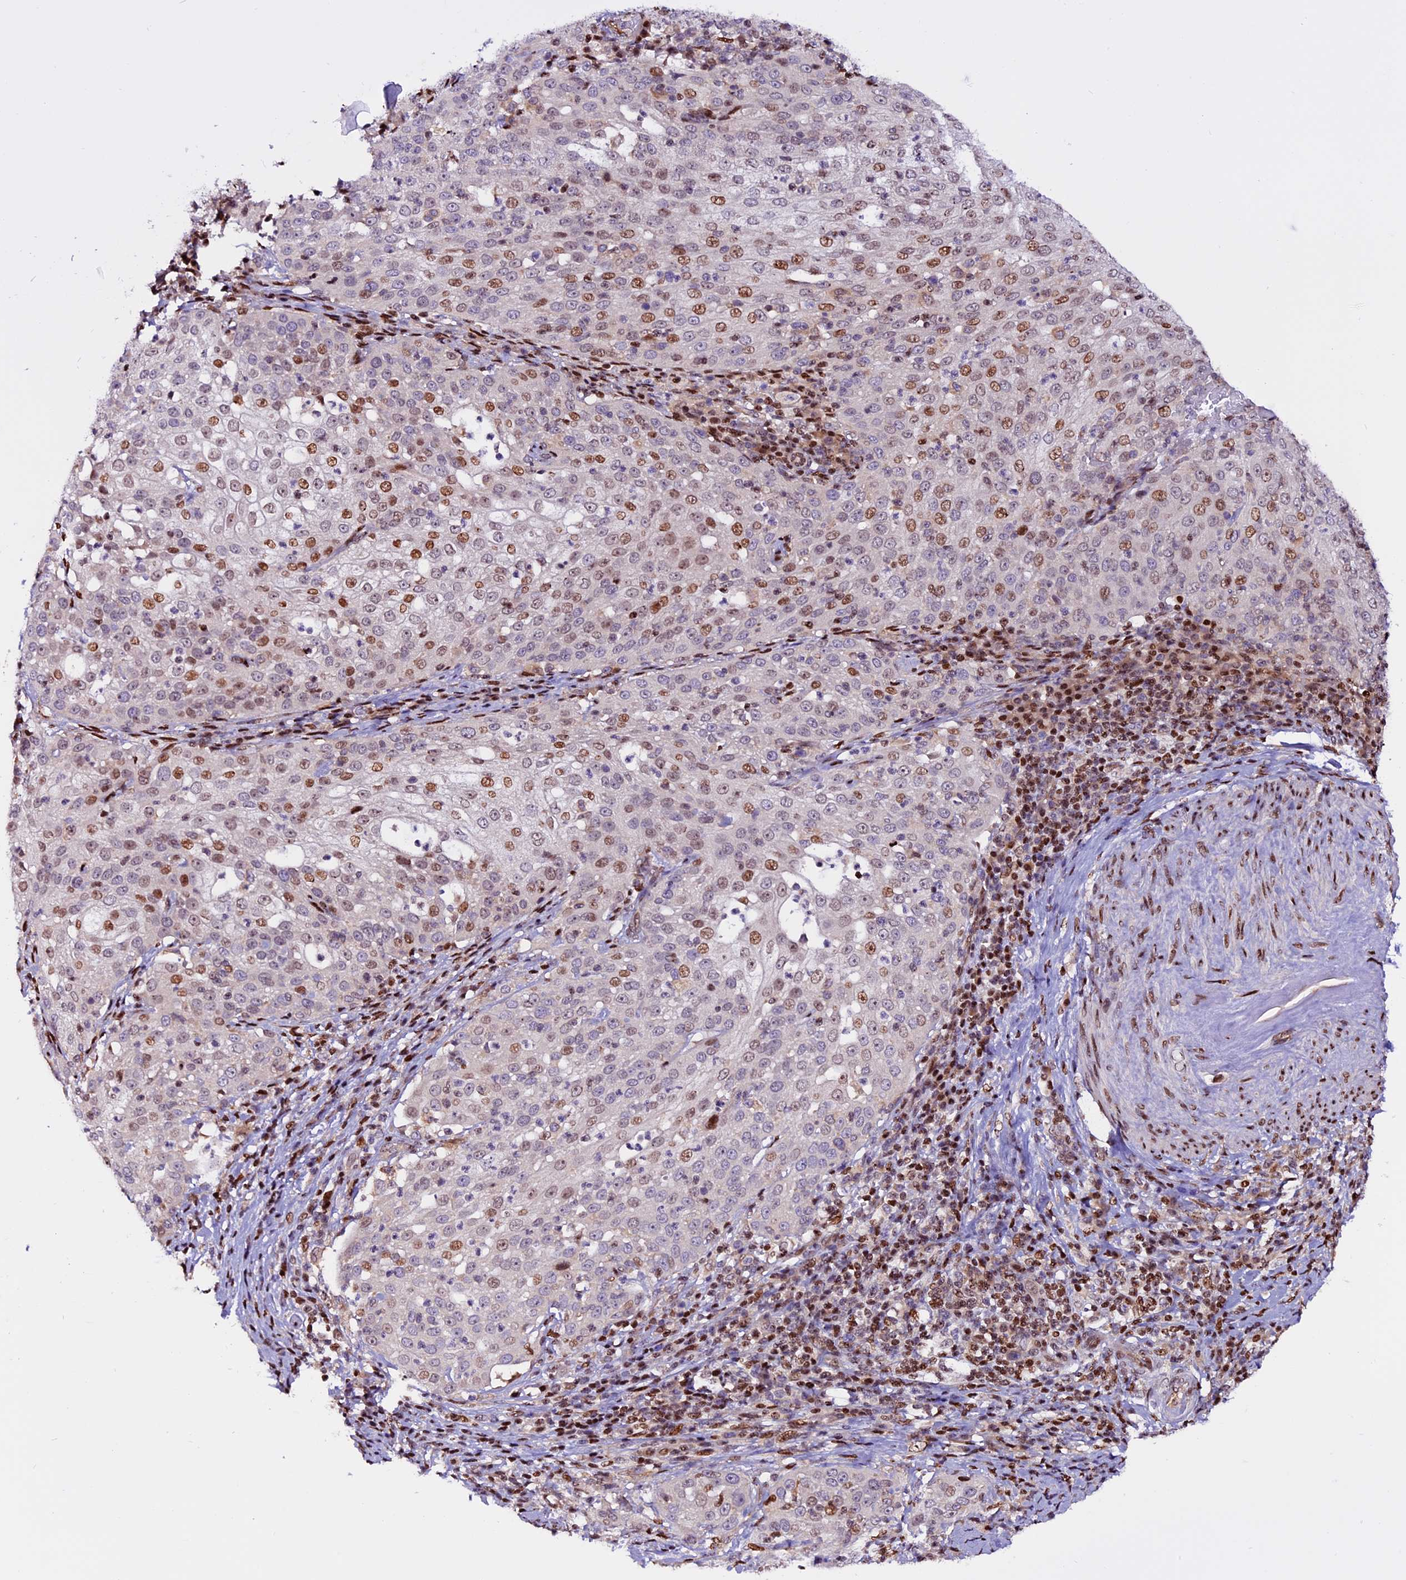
{"staining": {"intensity": "moderate", "quantity": "25%-75%", "location": "nuclear"}, "tissue": "cervical cancer", "cell_type": "Tumor cells", "image_type": "cancer", "snomed": [{"axis": "morphology", "description": "Squamous cell carcinoma, NOS"}, {"axis": "topography", "description": "Cervix"}], "caption": "The photomicrograph reveals a brown stain indicating the presence of a protein in the nuclear of tumor cells in cervical cancer (squamous cell carcinoma). The protein of interest is shown in brown color, while the nuclei are stained blue.", "gene": "RINL", "patient": {"sex": "female", "age": 57}}